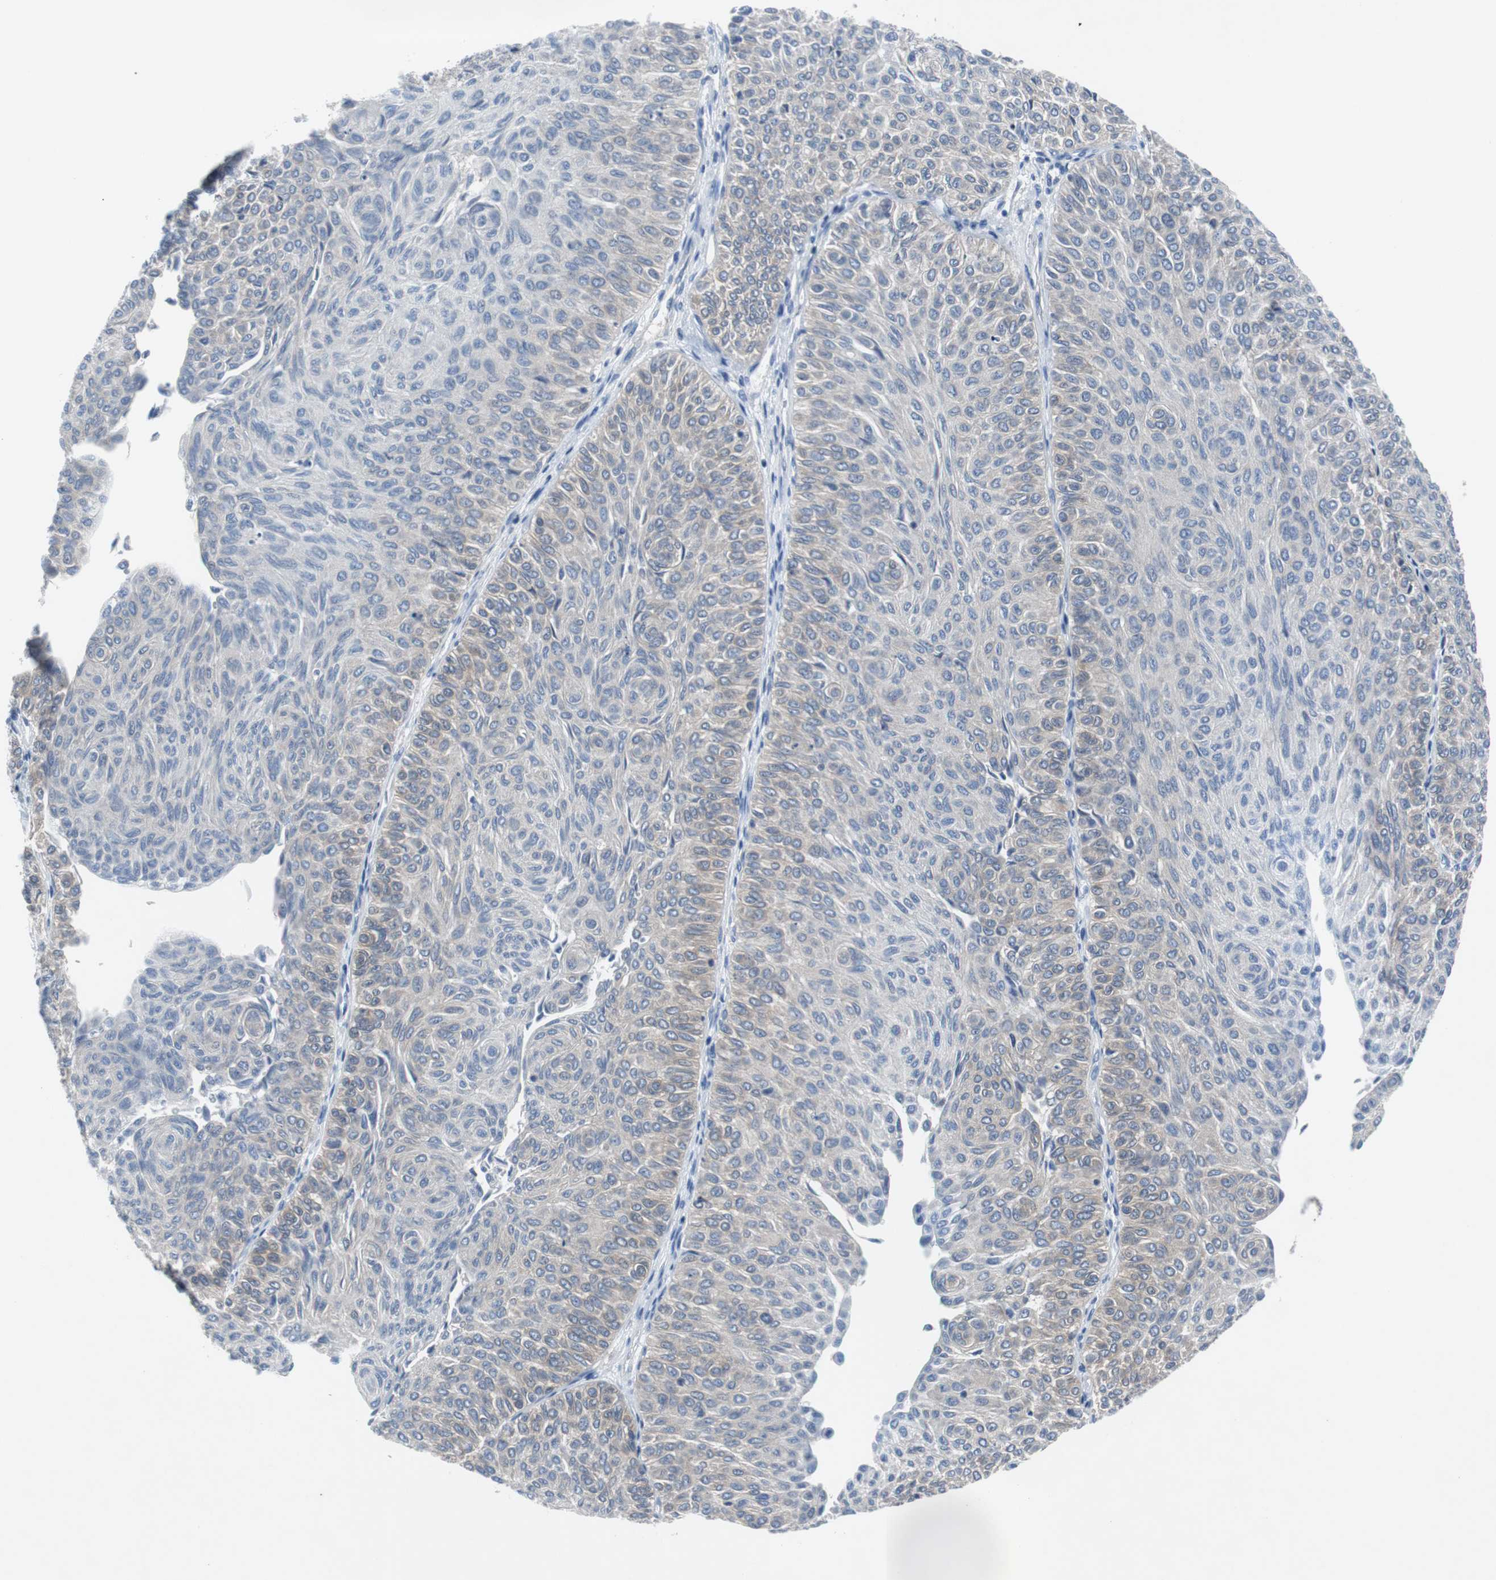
{"staining": {"intensity": "weak", "quantity": "25%-75%", "location": "cytoplasmic/membranous"}, "tissue": "urothelial cancer", "cell_type": "Tumor cells", "image_type": "cancer", "snomed": [{"axis": "morphology", "description": "Urothelial carcinoma, Low grade"}, {"axis": "topography", "description": "Urinary bladder"}], "caption": "This is an image of IHC staining of urothelial carcinoma (low-grade), which shows weak positivity in the cytoplasmic/membranous of tumor cells.", "gene": "EEF2K", "patient": {"sex": "male", "age": 78}}